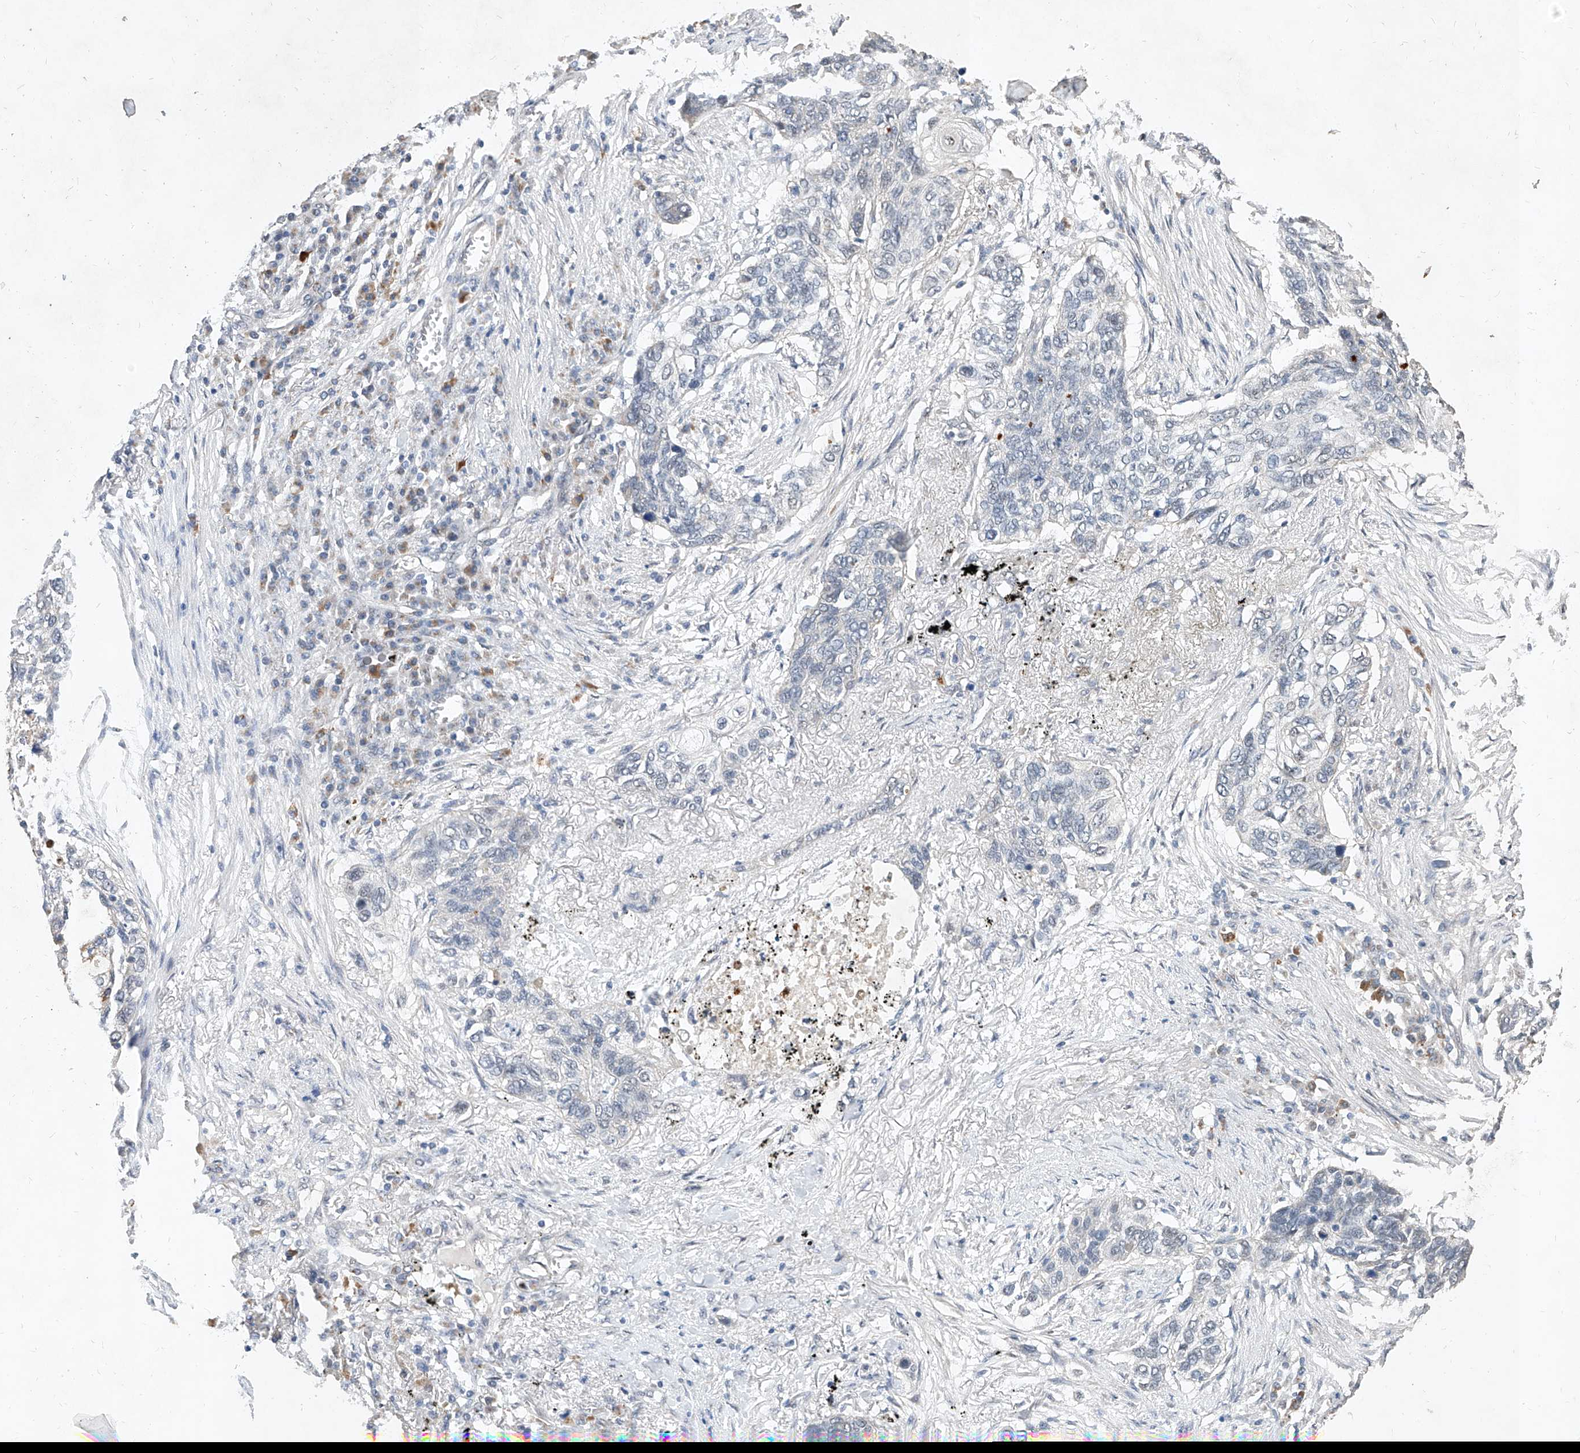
{"staining": {"intensity": "negative", "quantity": "none", "location": "none"}, "tissue": "lung cancer", "cell_type": "Tumor cells", "image_type": "cancer", "snomed": [{"axis": "morphology", "description": "Squamous cell carcinoma, NOS"}, {"axis": "topography", "description": "Lung"}], "caption": "Tumor cells show no significant staining in squamous cell carcinoma (lung).", "gene": "MFSD4B", "patient": {"sex": "female", "age": 63}}